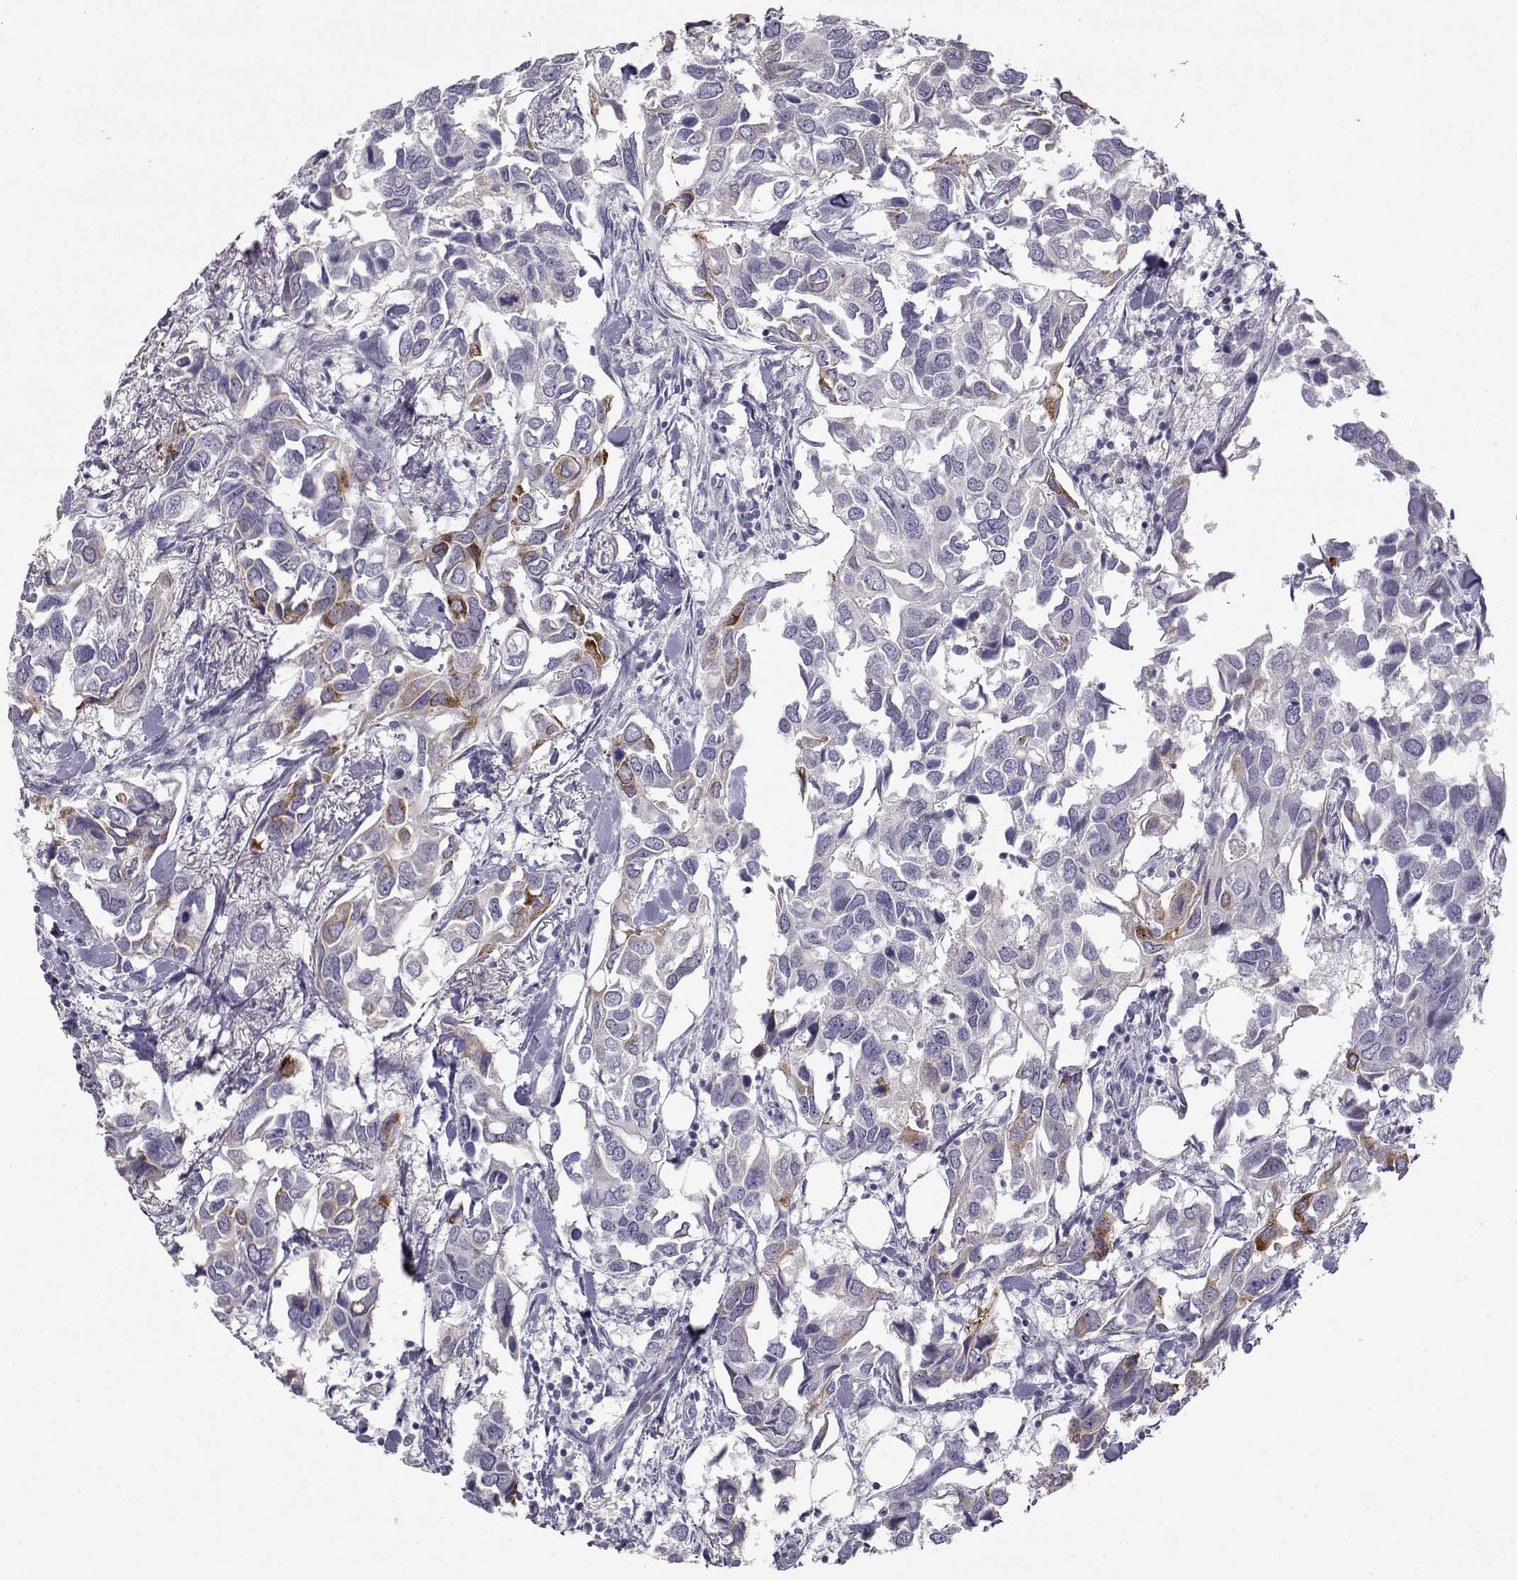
{"staining": {"intensity": "strong", "quantity": "<25%", "location": "cytoplasmic/membranous"}, "tissue": "breast cancer", "cell_type": "Tumor cells", "image_type": "cancer", "snomed": [{"axis": "morphology", "description": "Duct carcinoma"}, {"axis": "topography", "description": "Breast"}], "caption": "Immunohistochemical staining of human breast cancer (intraductal carcinoma) reveals strong cytoplasmic/membranous protein positivity in about <25% of tumor cells.", "gene": "LAMB3", "patient": {"sex": "female", "age": 83}}